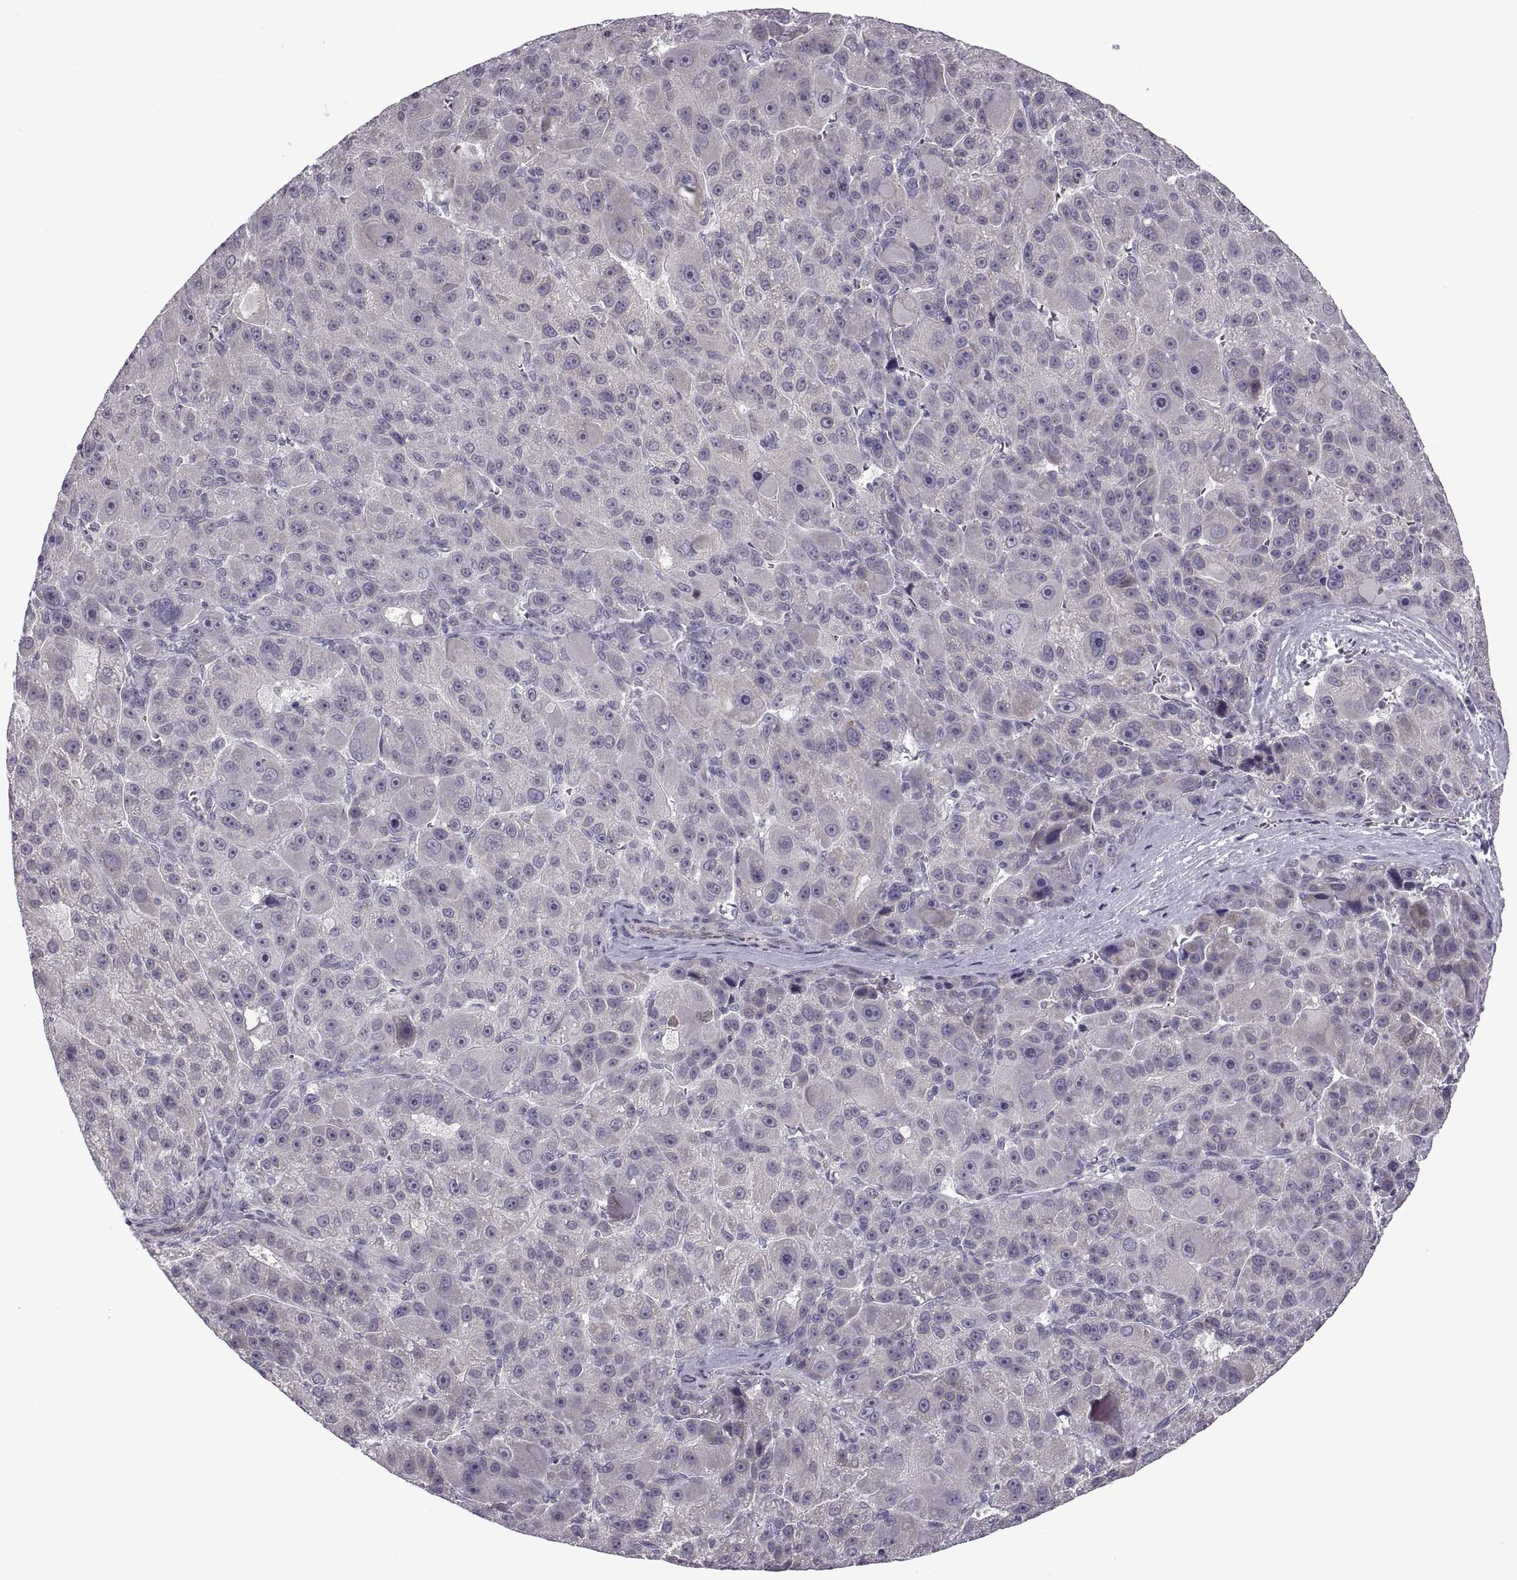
{"staining": {"intensity": "negative", "quantity": "none", "location": "none"}, "tissue": "liver cancer", "cell_type": "Tumor cells", "image_type": "cancer", "snomed": [{"axis": "morphology", "description": "Carcinoma, Hepatocellular, NOS"}, {"axis": "topography", "description": "Liver"}], "caption": "Human liver cancer stained for a protein using IHC reveals no positivity in tumor cells.", "gene": "RIPK4", "patient": {"sex": "male", "age": 76}}